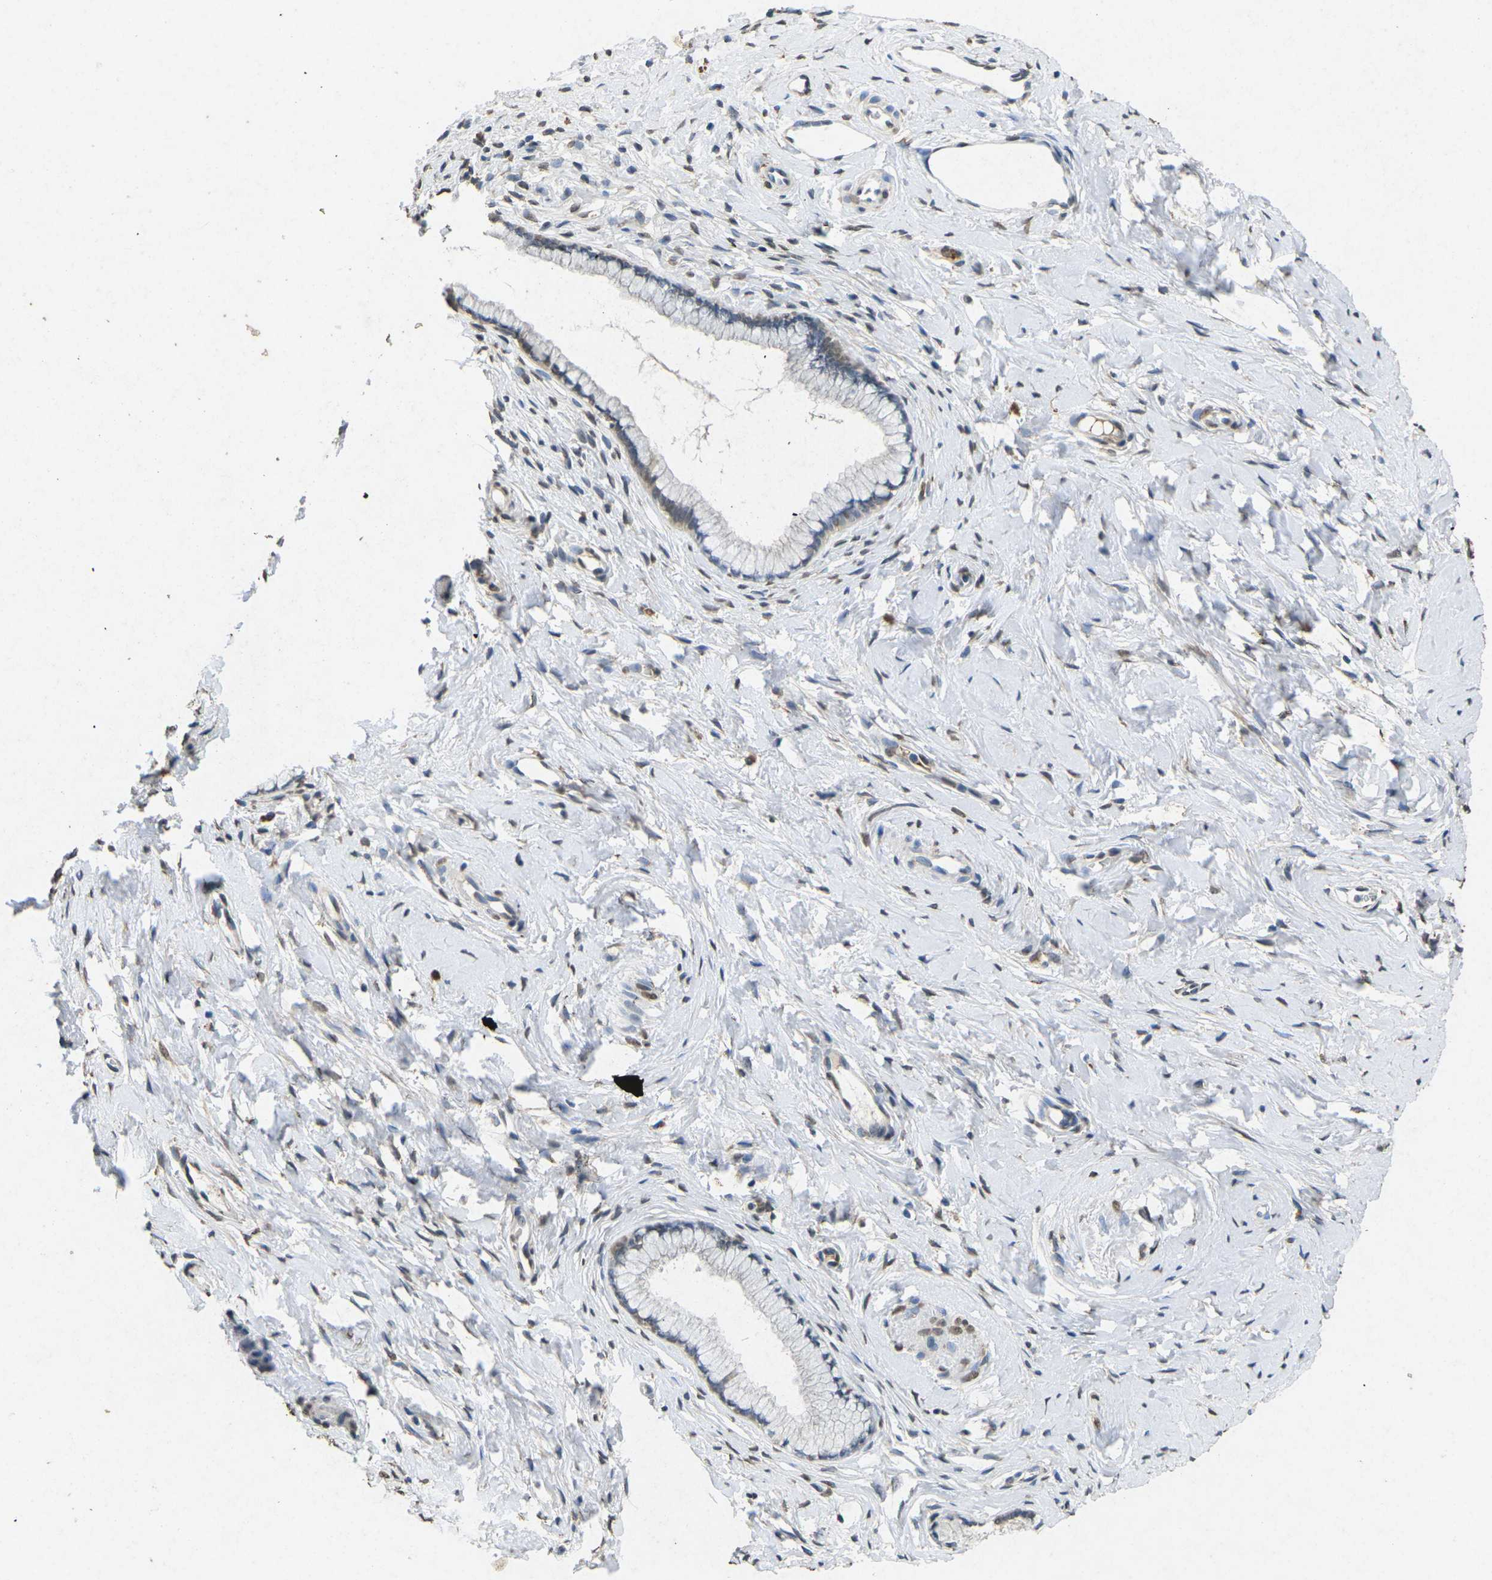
{"staining": {"intensity": "negative", "quantity": "none", "location": "none"}, "tissue": "cervix", "cell_type": "Glandular cells", "image_type": "normal", "snomed": [{"axis": "morphology", "description": "Normal tissue, NOS"}, {"axis": "topography", "description": "Cervix"}], "caption": "Immunohistochemistry (IHC) of benign cervix reveals no expression in glandular cells. (DAB immunohistochemistry (IHC) with hematoxylin counter stain).", "gene": "SCNN1B", "patient": {"sex": "female", "age": 65}}